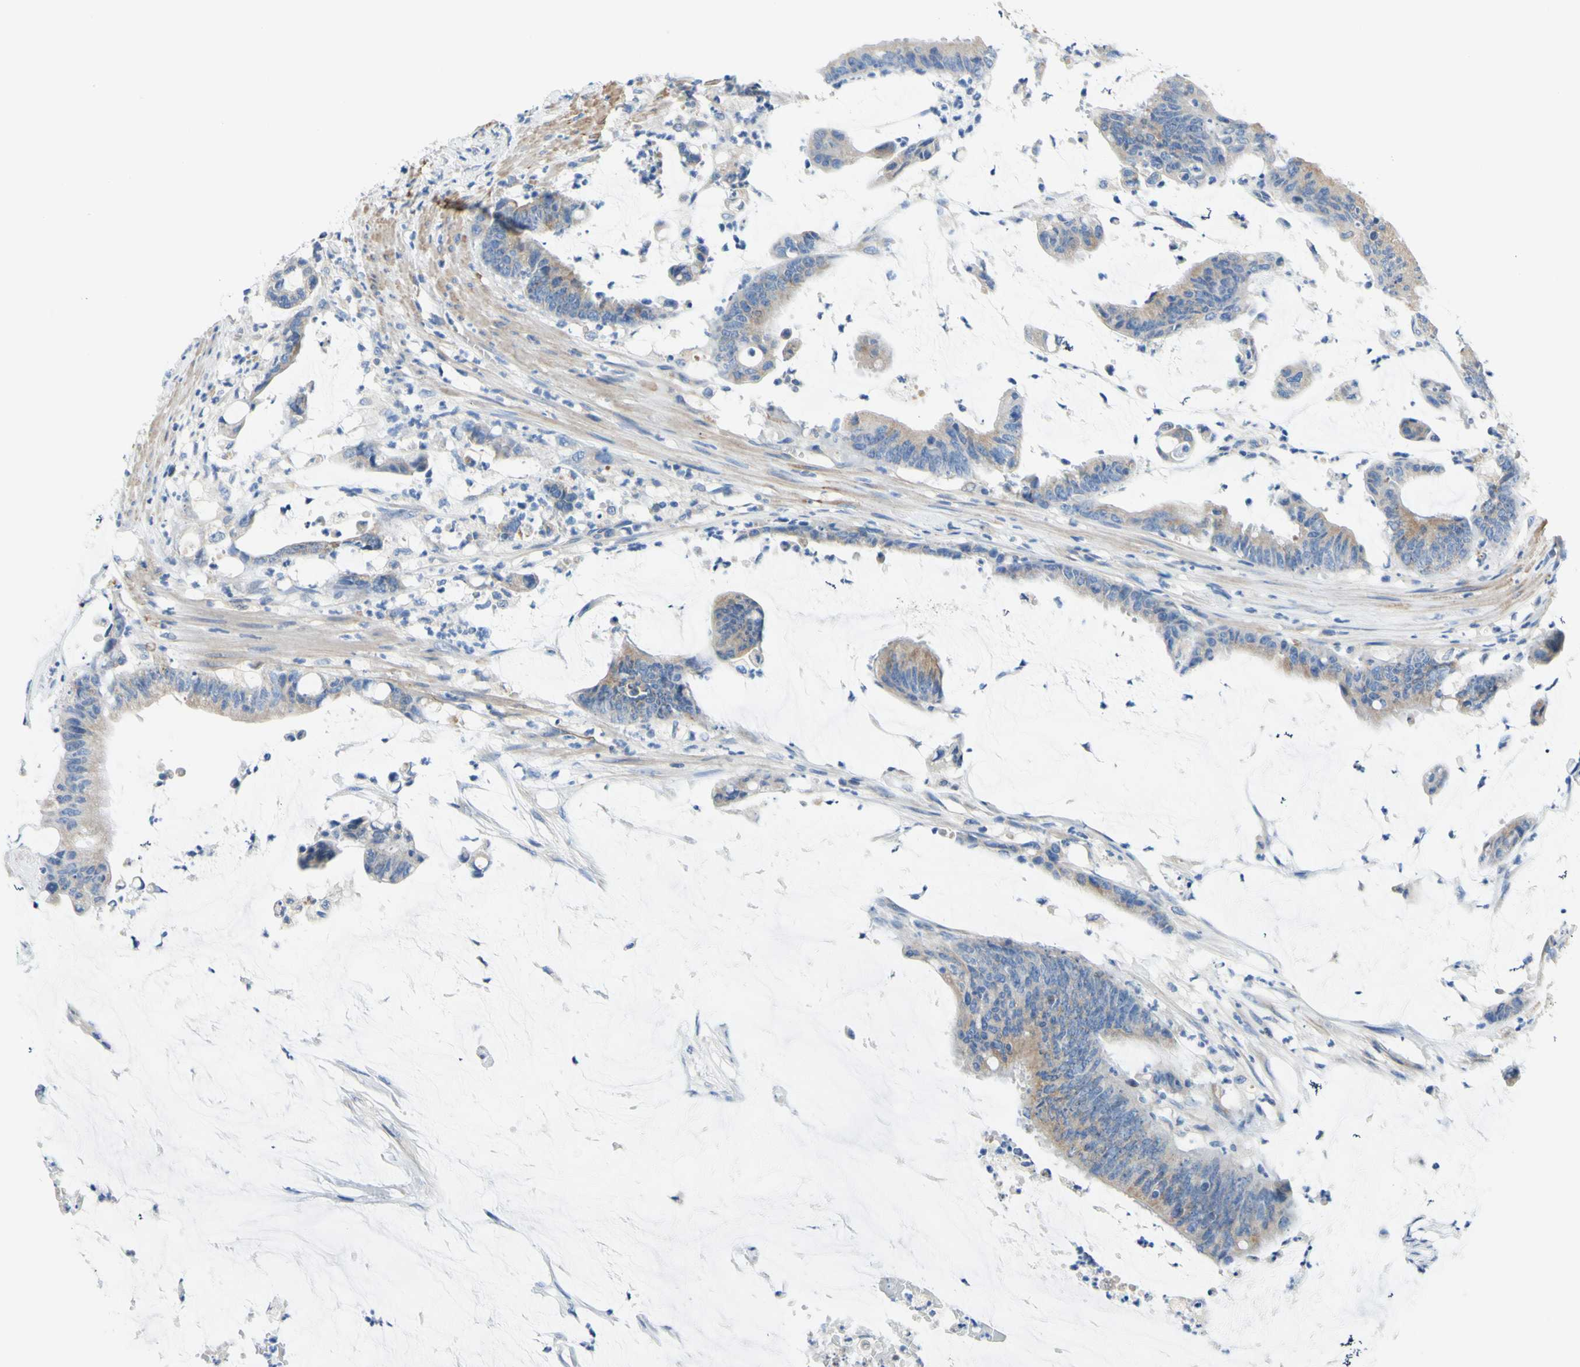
{"staining": {"intensity": "weak", "quantity": "<25%", "location": "cytoplasmic/membranous"}, "tissue": "colorectal cancer", "cell_type": "Tumor cells", "image_type": "cancer", "snomed": [{"axis": "morphology", "description": "Adenocarcinoma, NOS"}, {"axis": "topography", "description": "Rectum"}], "caption": "Colorectal adenocarcinoma stained for a protein using IHC shows no staining tumor cells.", "gene": "RETREG2", "patient": {"sex": "female", "age": 66}}